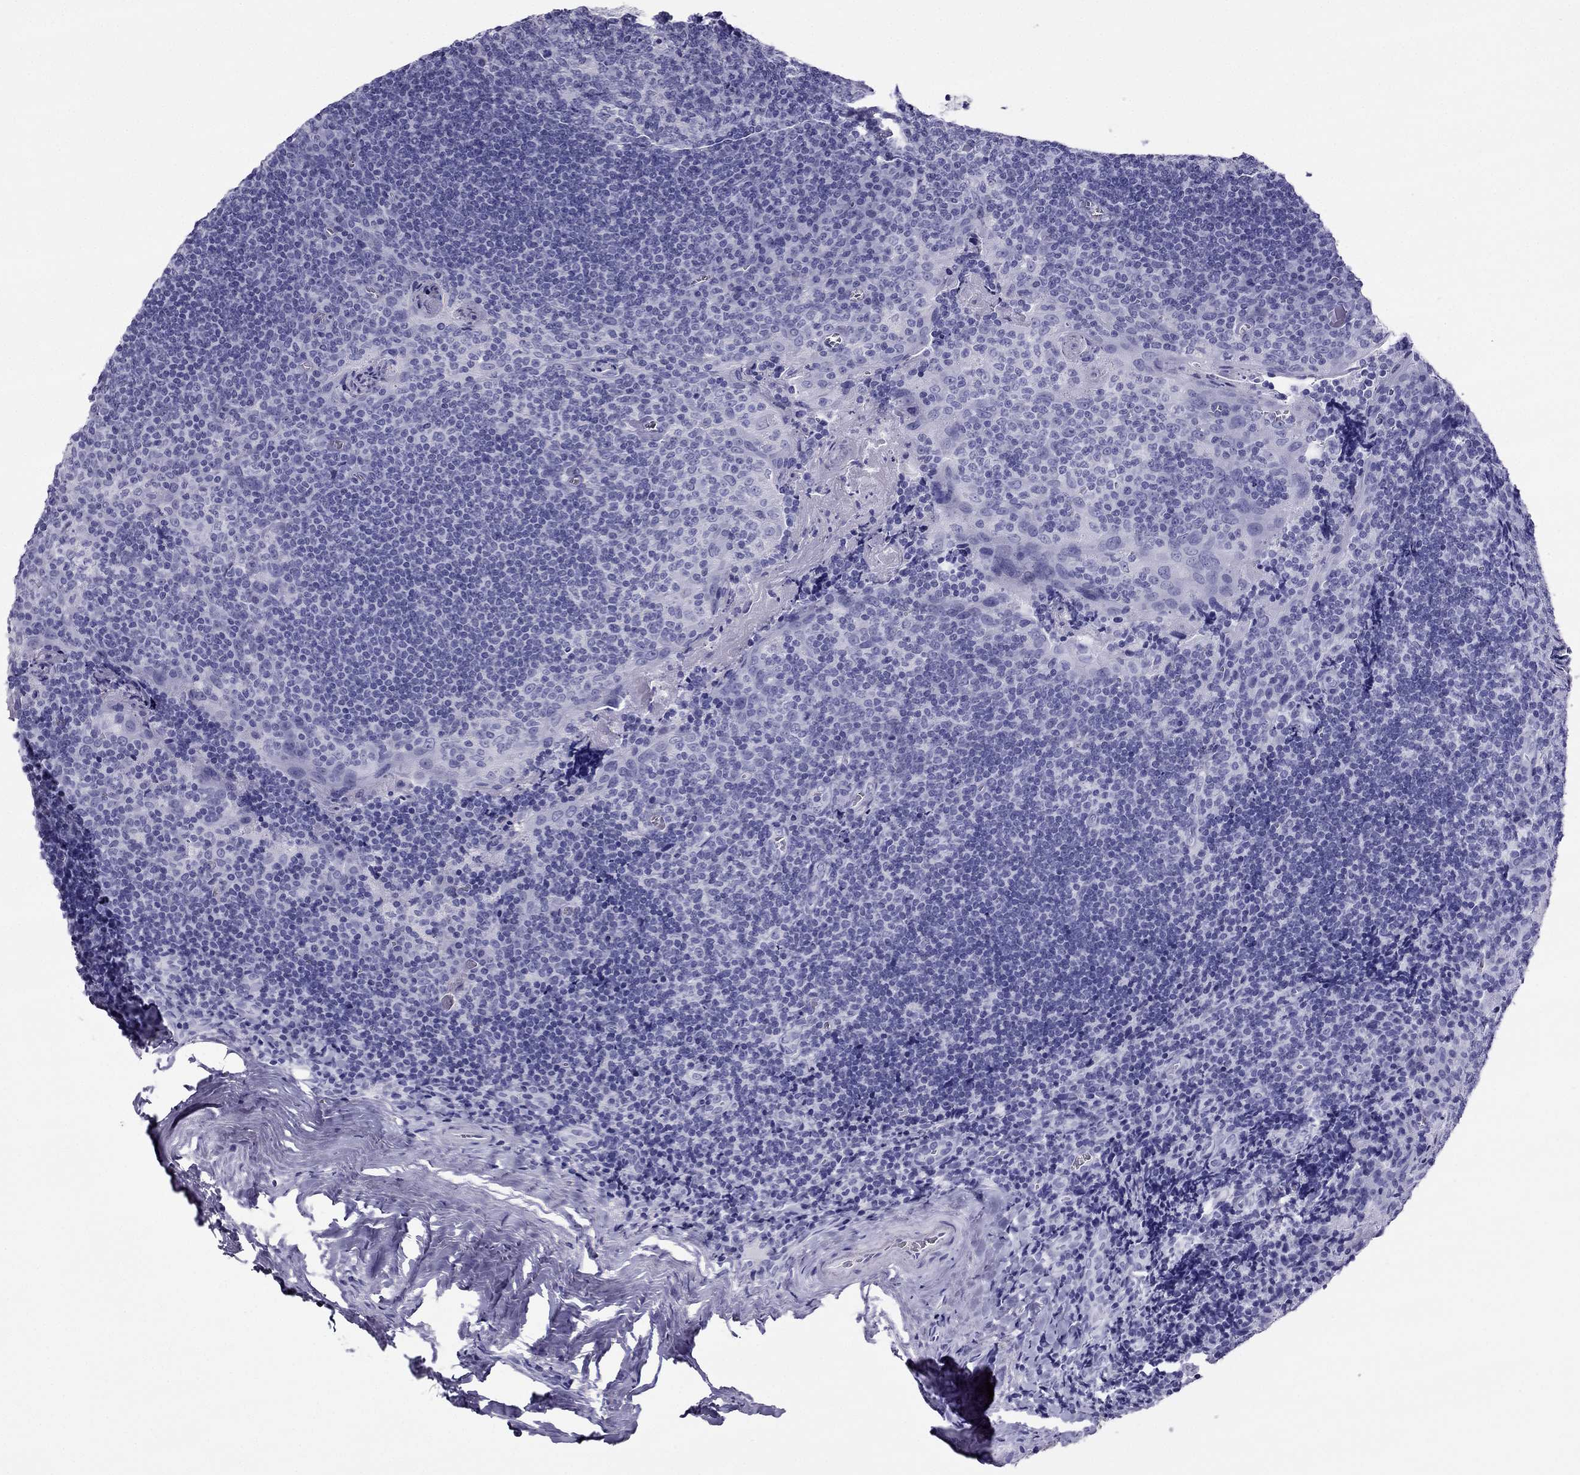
{"staining": {"intensity": "negative", "quantity": "none", "location": "none"}, "tissue": "tonsil", "cell_type": "Germinal center cells", "image_type": "normal", "snomed": [{"axis": "morphology", "description": "Normal tissue, NOS"}, {"axis": "morphology", "description": "Inflammation, NOS"}, {"axis": "topography", "description": "Tonsil"}], "caption": "The immunohistochemistry (IHC) photomicrograph has no significant staining in germinal center cells of tonsil. The staining was performed using DAB (3,3'-diaminobenzidine) to visualize the protein expression in brown, while the nuclei were stained in blue with hematoxylin (Magnification: 20x).", "gene": "PDE6A", "patient": {"sex": "female", "age": 31}}